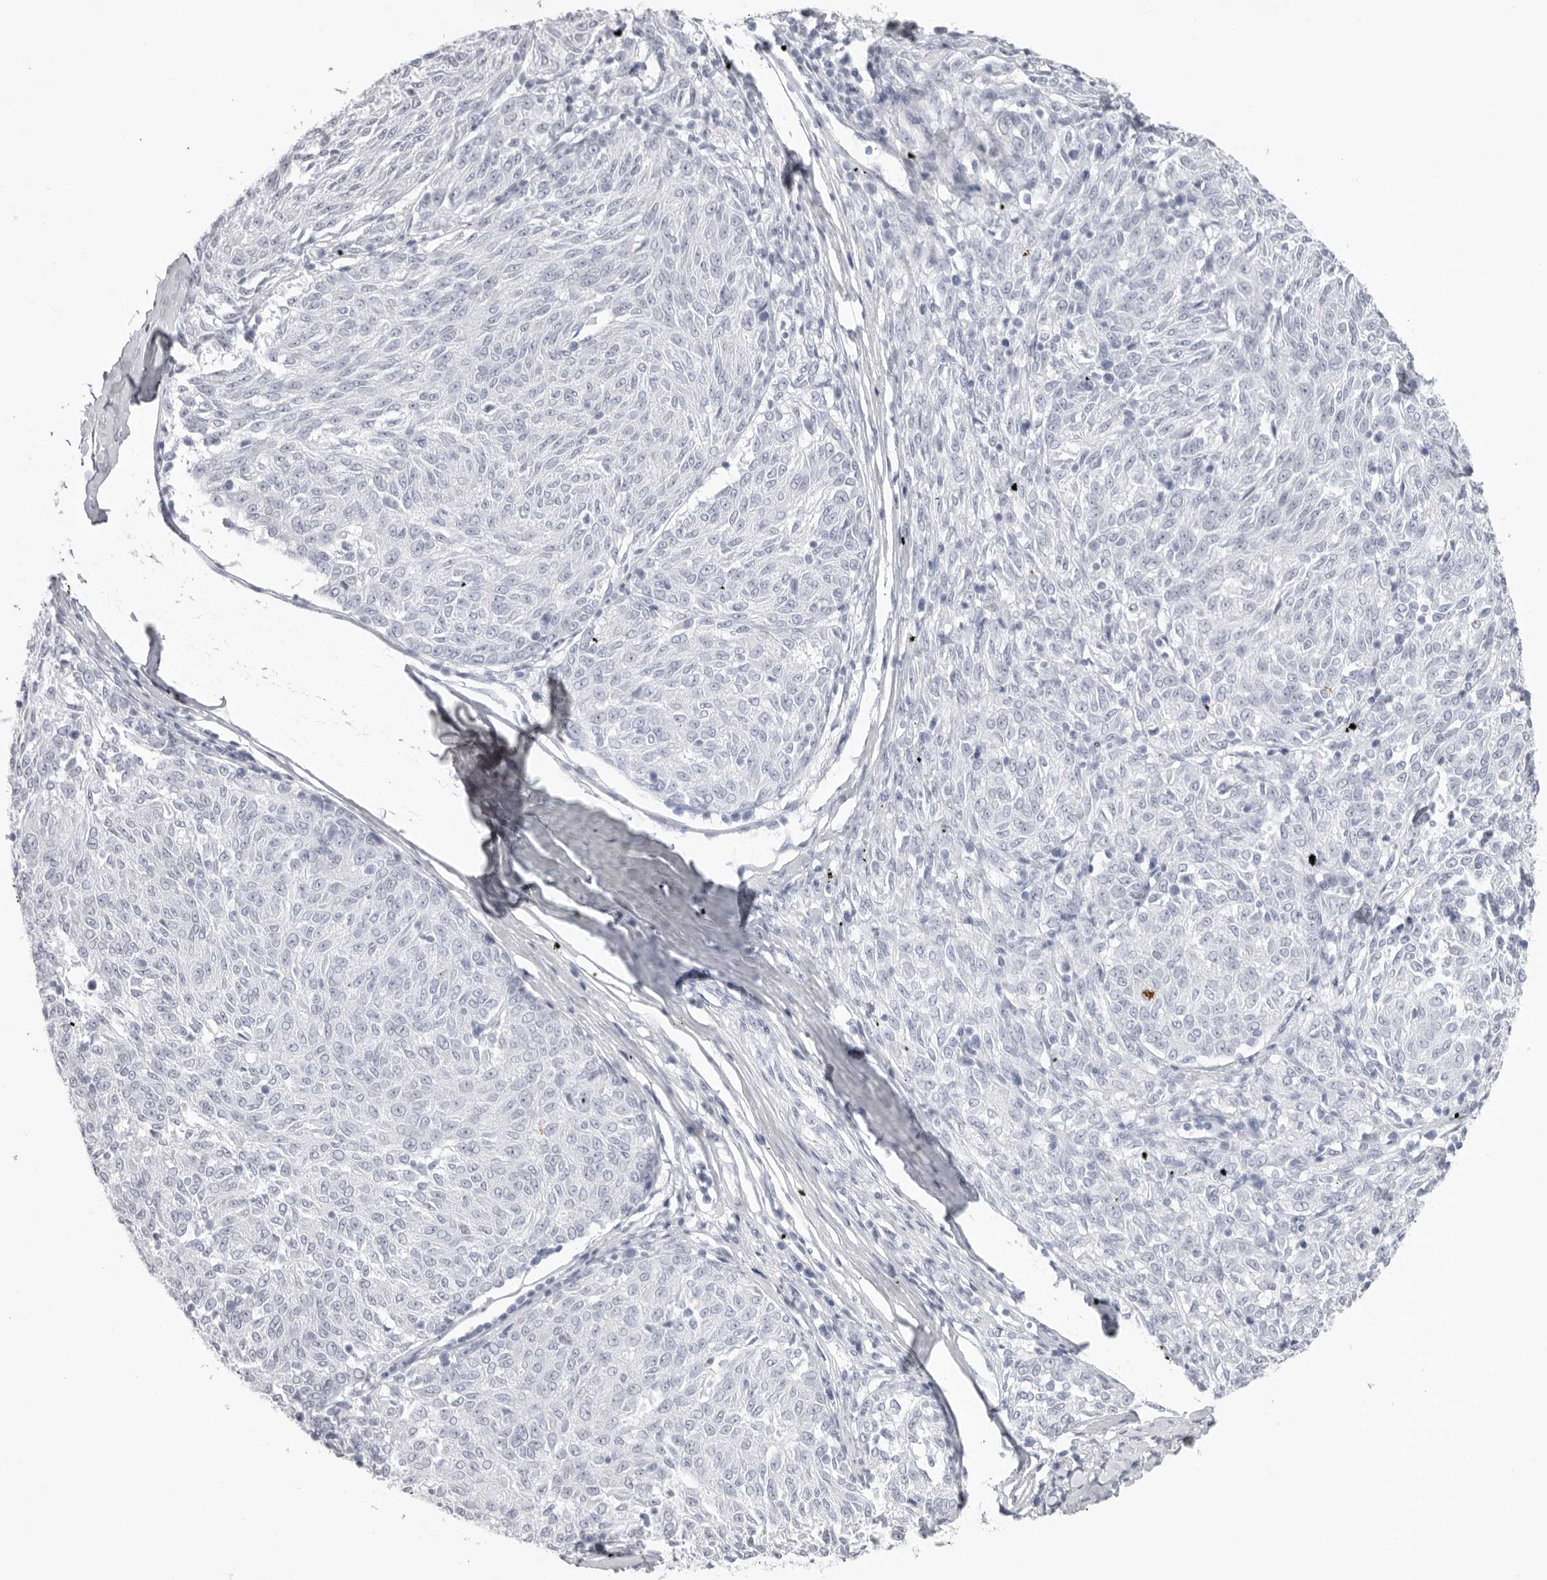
{"staining": {"intensity": "negative", "quantity": "none", "location": "none"}, "tissue": "melanoma", "cell_type": "Tumor cells", "image_type": "cancer", "snomed": [{"axis": "morphology", "description": "Malignant melanoma, NOS"}, {"axis": "topography", "description": "Skin"}], "caption": "A high-resolution histopathology image shows immunohistochemistry staining of malignant melanoma, which displays no significant staining in tumor cells.", "gene": "KLK9", "patient": {"sex": "female", "age": 72}}